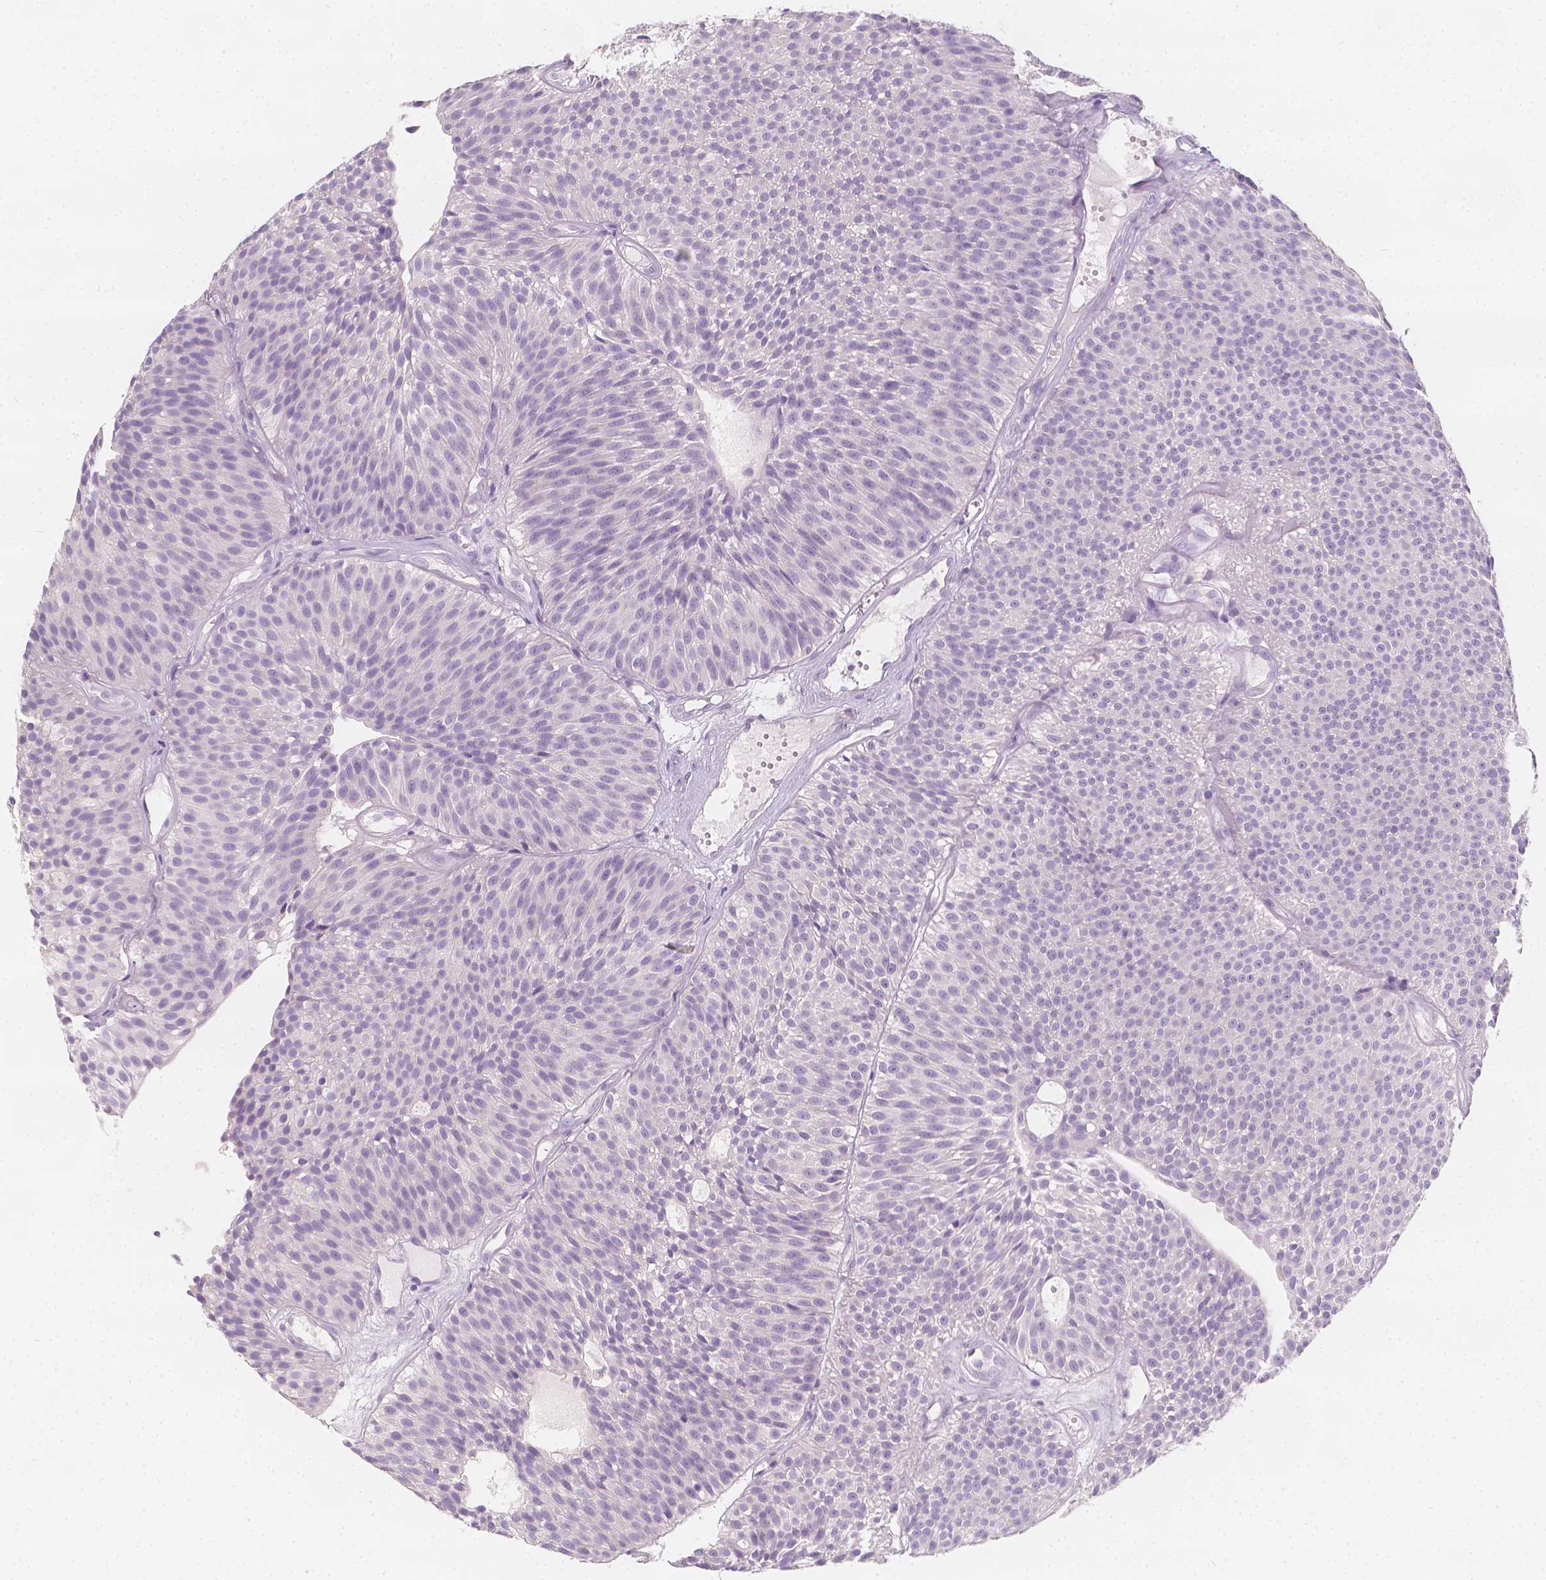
{"staining": {"intensity": "negative", "quantity": "none", "location": "none"}, "tissue": "urothelial cancer", "cell_type": "Tumor cells", "image_type": "cancer", "snomed": [{"axis": "morphology", "description": "Urothelial carcinoma, Low grade"}, {"axis": "topography", "description": "Urinary bladder"}], "caption": "Immunohistochemical staining of low-grade urothelial carcinoma exhibits no significant positivity in tumor cells.", "gene": "RBFOX1", "patient": {"sex": "male", "age": 63}}